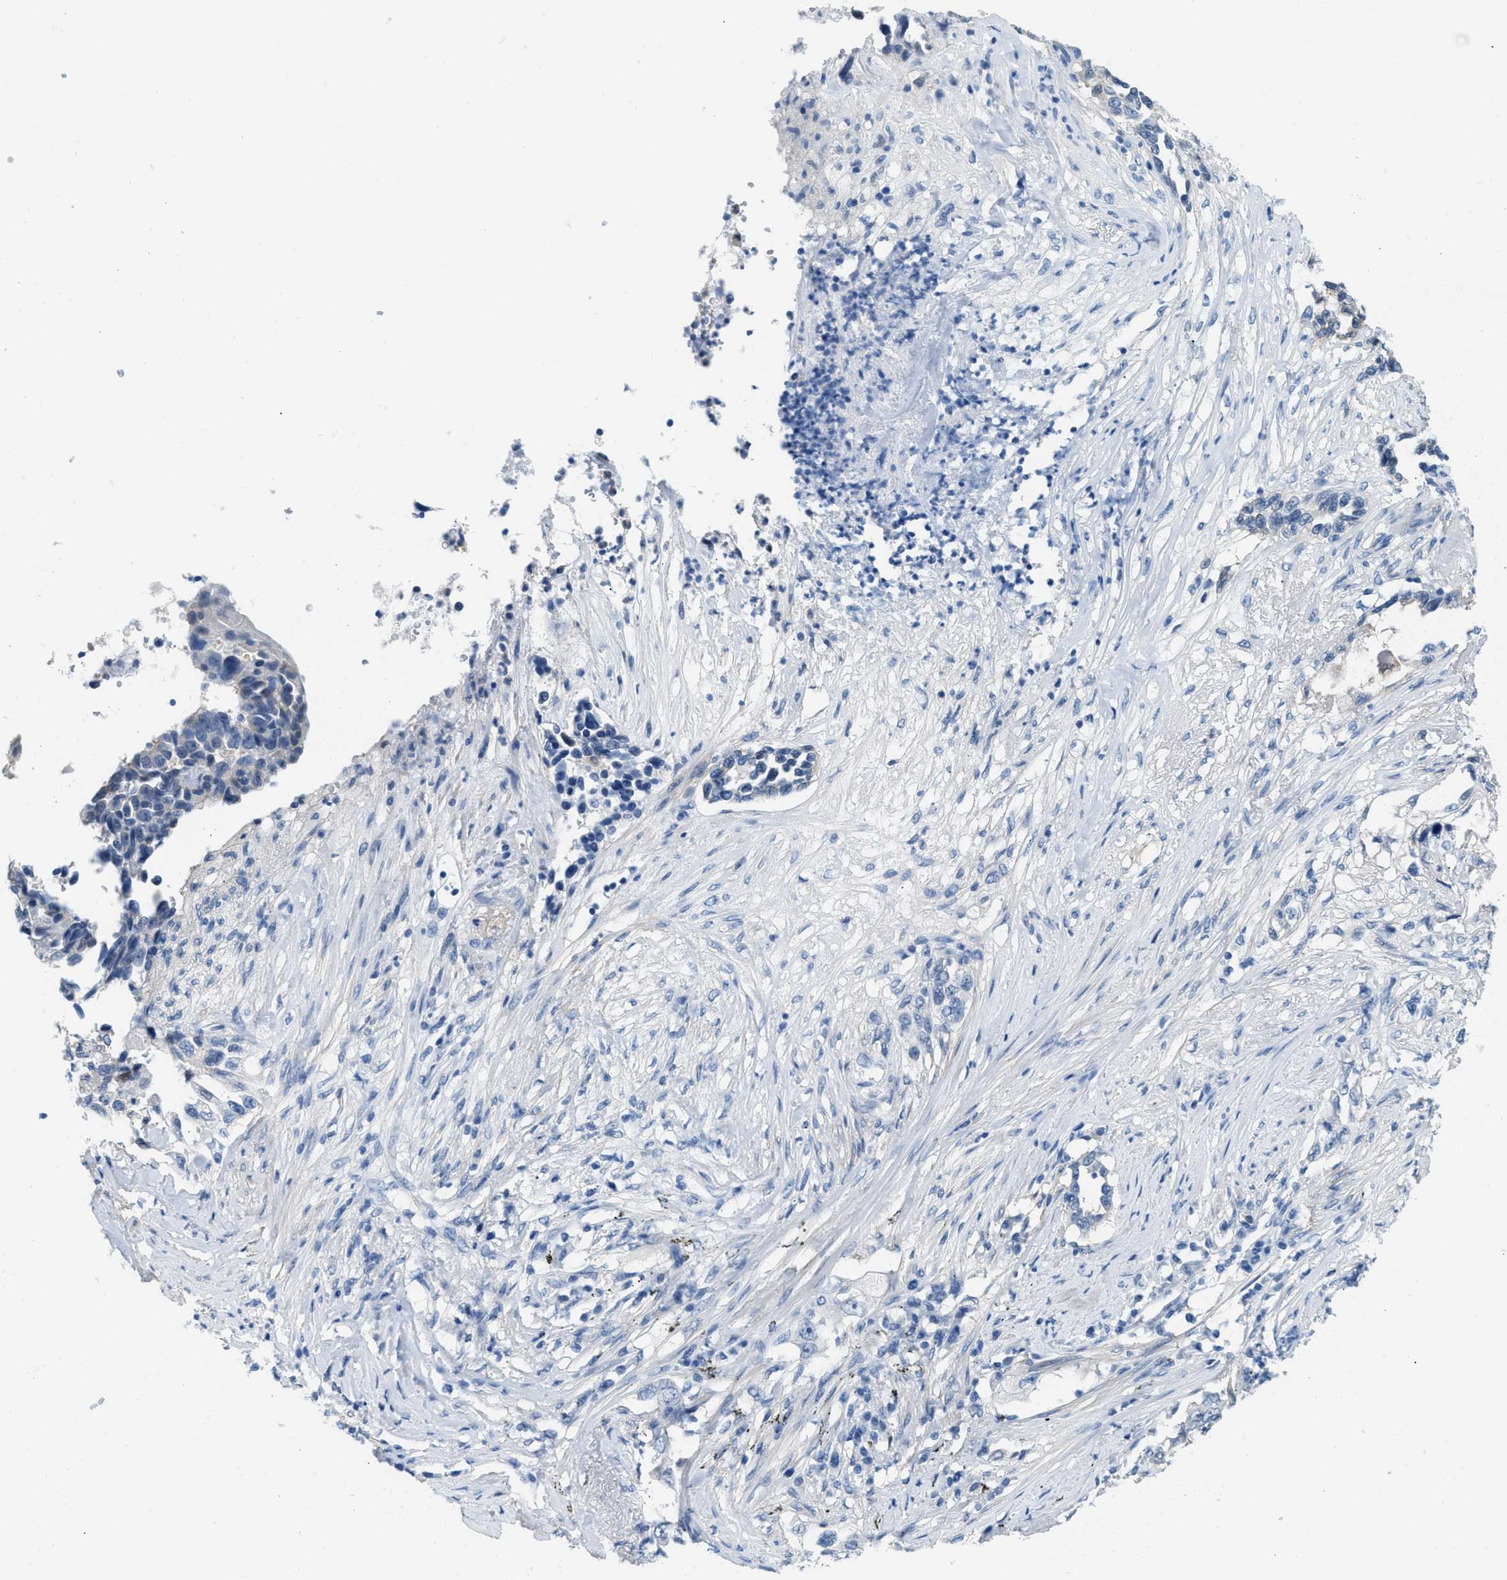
{"staining": {"intensity": "negative", "quantity": "none", "location": "none"}, "tissue": "lung cancer", "cell_type": "Tumor cells", "image_type": "cancer", "snomed": [{"axis": "morphology", "description": "Adenocarcinoma, NOS"}, {"axis": "topography", "description": "Lung"}], "caption": "Tumor cells are negative for protein expression in human adenocarcinoma (lung). Nuclei are stained in blue.", "gene": "SPAM1", "patient": {"sex": "female", "age": 51}}